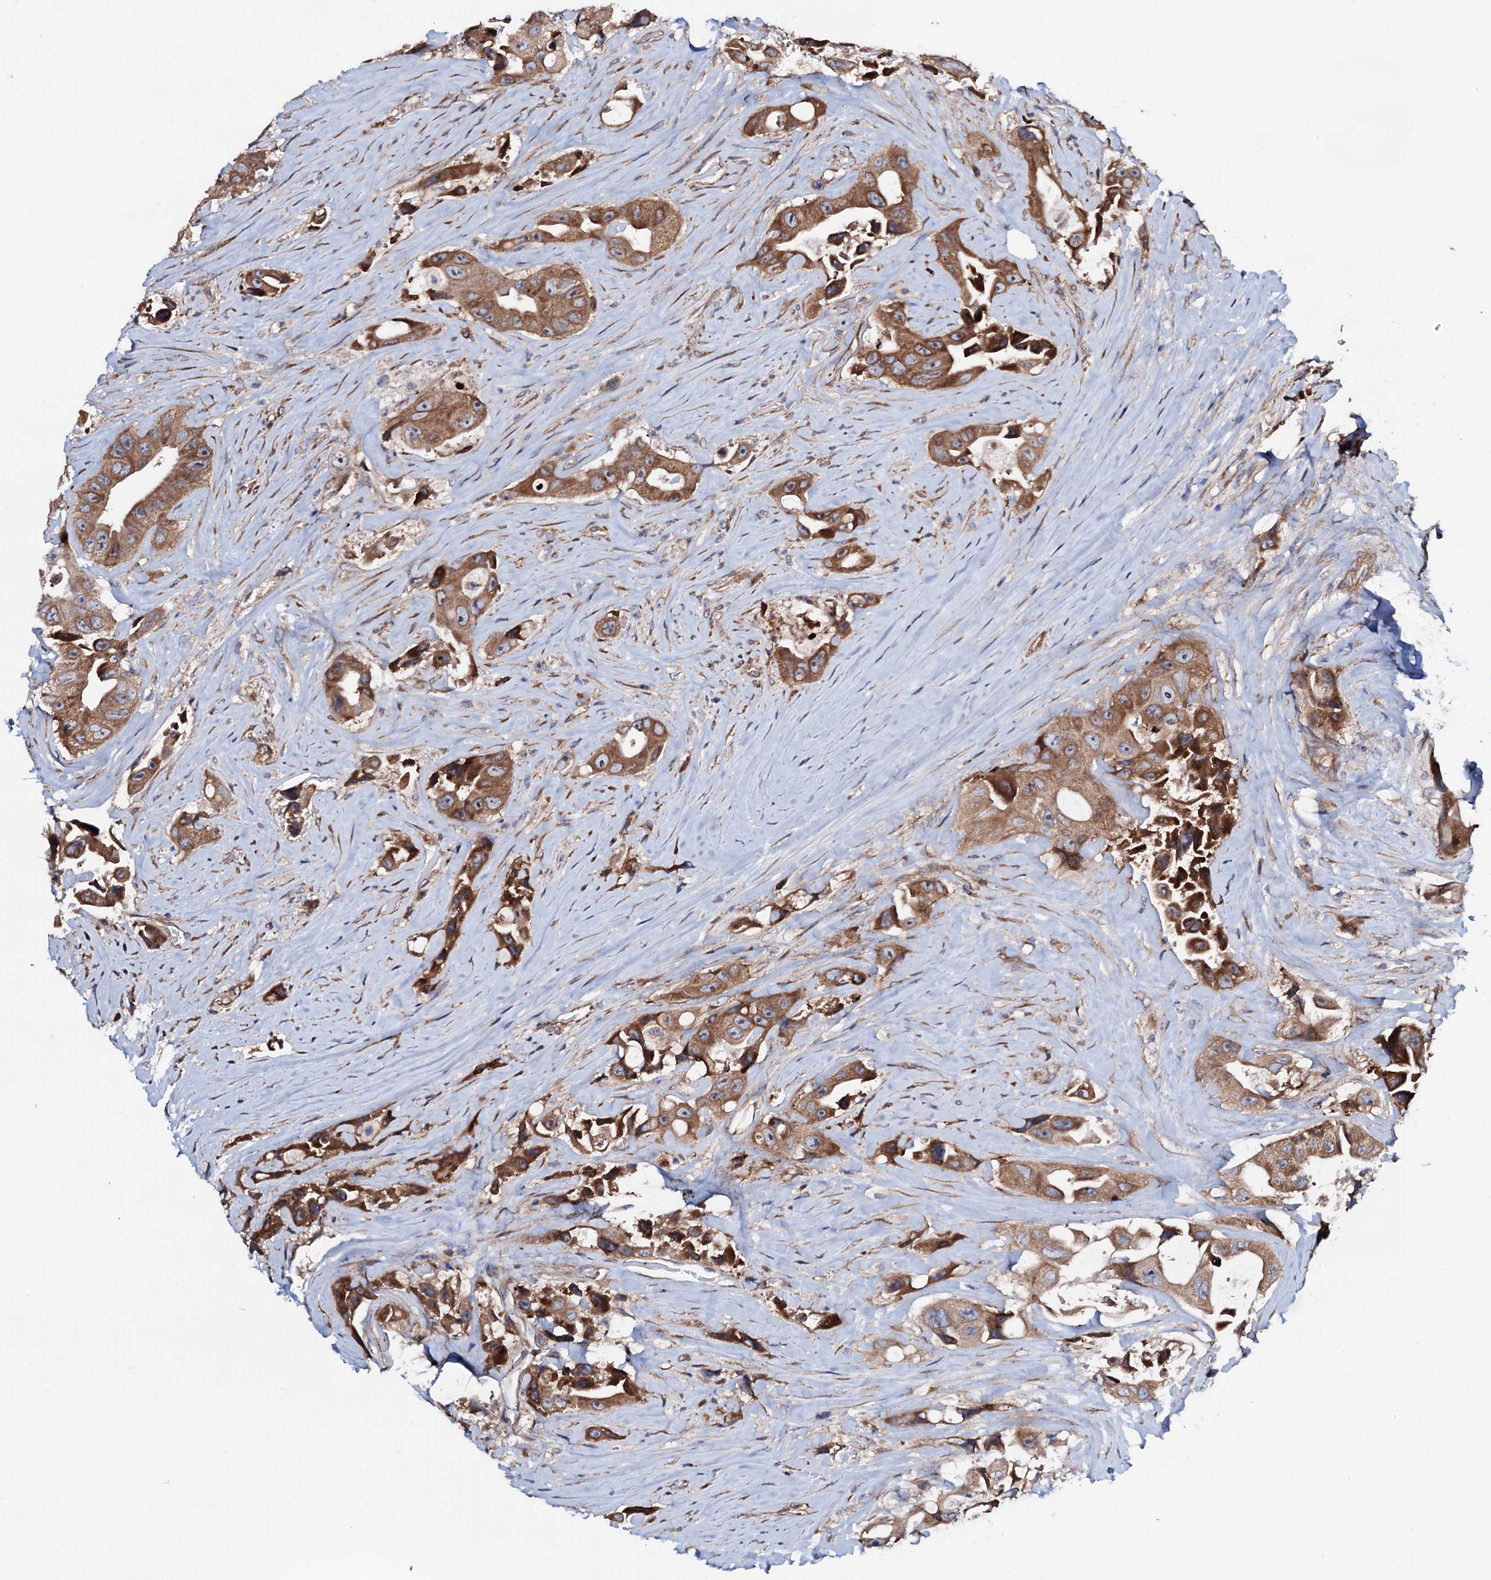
{"staining": {"intensity": "strong", "quantity": ">75%", "location": "cytoplasmic/membranous"}, "tissue": "colorectal cancer", "cell_type": "Tumor cells", "image_type": "cancer", "snomed": [{"axis": "morphology", "description": "Adenocarcinoma, NOS"}, {"axis": "topography", "description": "Colon"}], "caption": "Colorectal cancer (adenocarcinoma) stained for a protein exhibits strong cytoplasmic/membranous positivity in tumor cells. (DAB = brown stain, brightfield microscopy at high magnification).", "gene": "STARD13", "patient": {"sex": "female", "age": 46}}